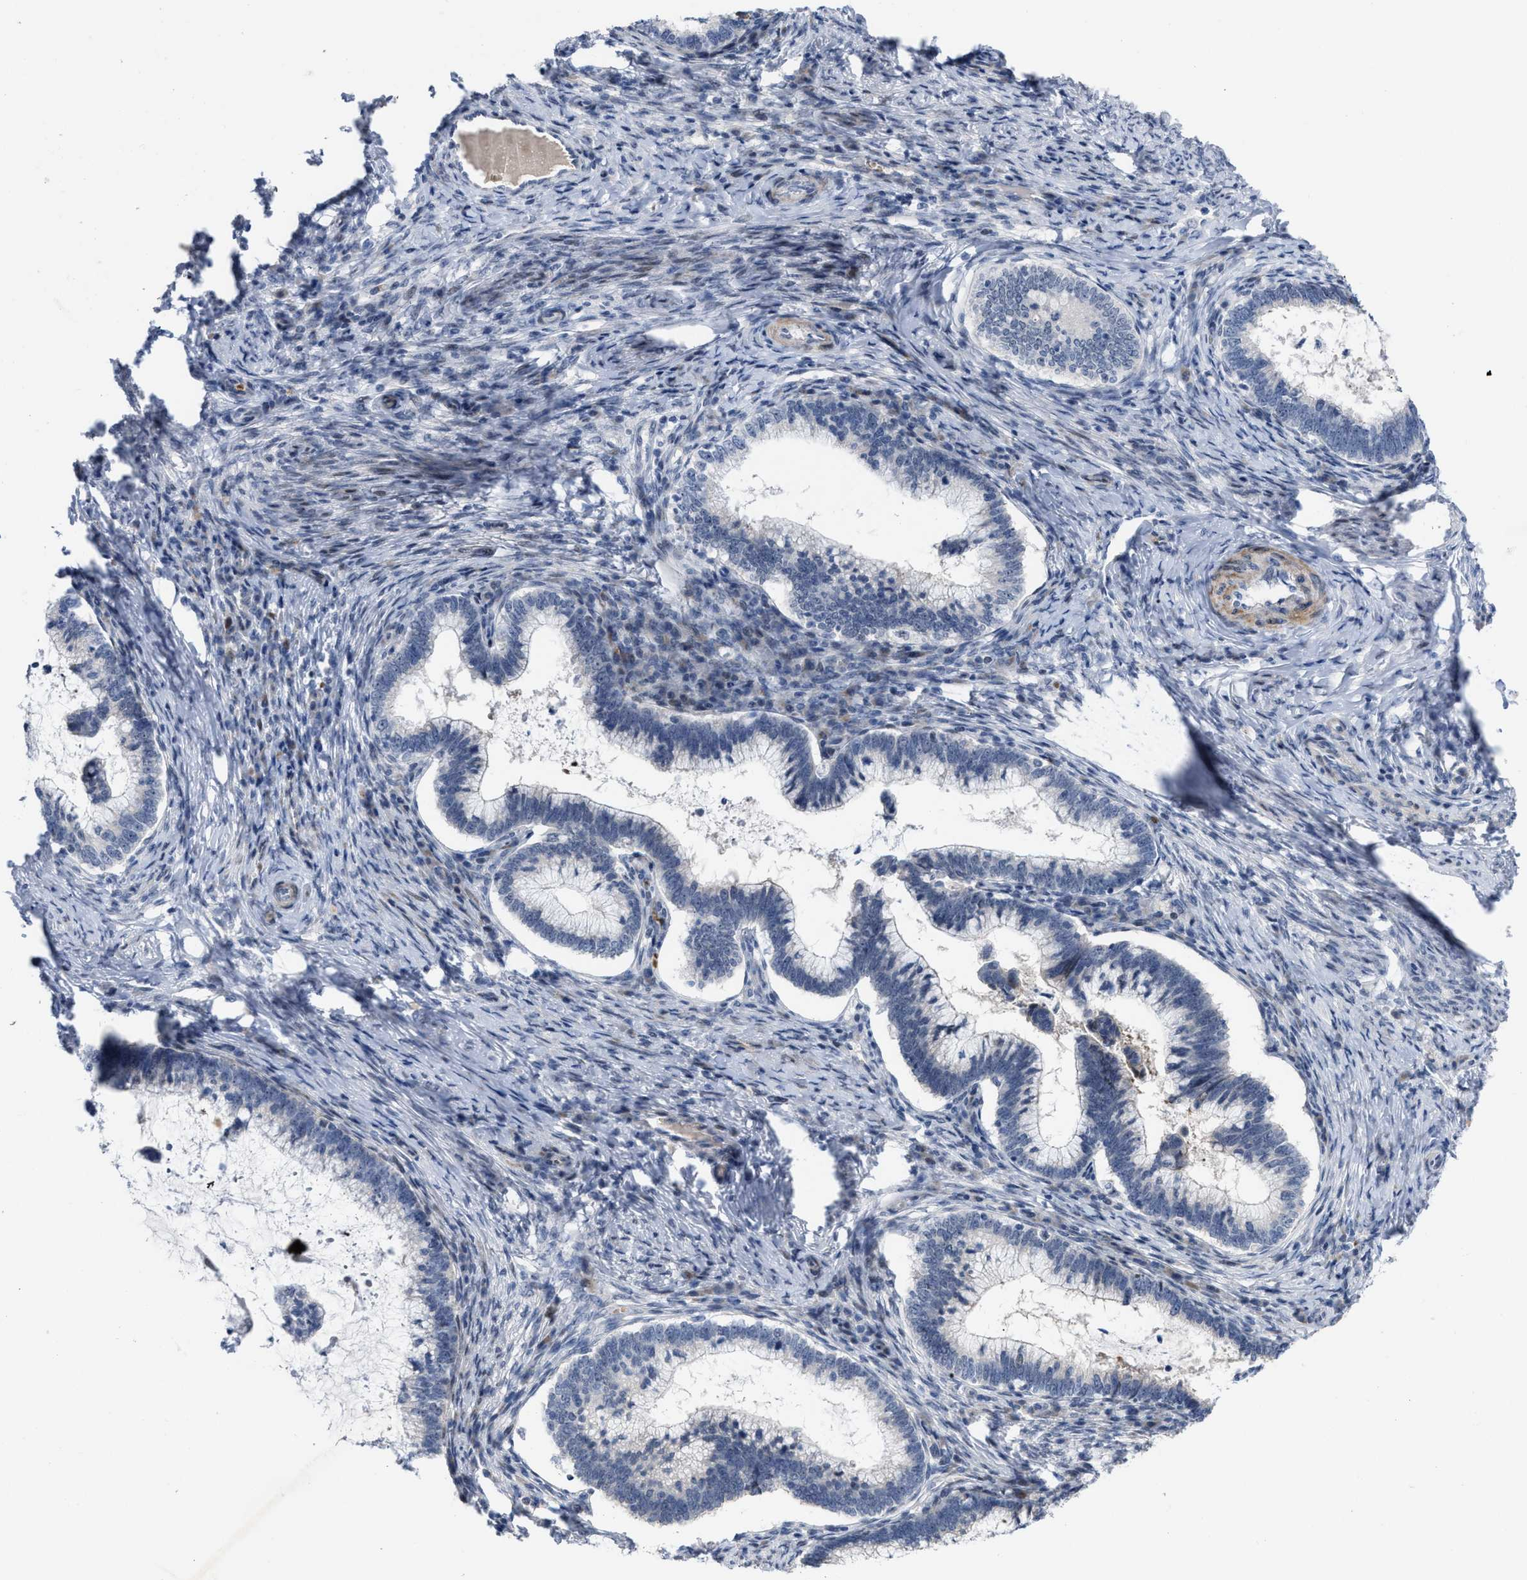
{"staining": {"intensity": "negative", "quantity": "none", "location": "none"}, "tissue": "cervical cancer", "cell_type": "Tumor cells", "image_type": "cancer", "snomed": [{"axis": "morphology", "description": "Adenocarcinoma, NOS"}, {"axis": "topography", "description": "Cervix"}], "caption": "DAB immunohistochemical staining of adenocarcinoma (cervical) displays no significant expression in tumor cells.", "gene": "POLR1F", "patient": {"sex": "female", "age": 36}}